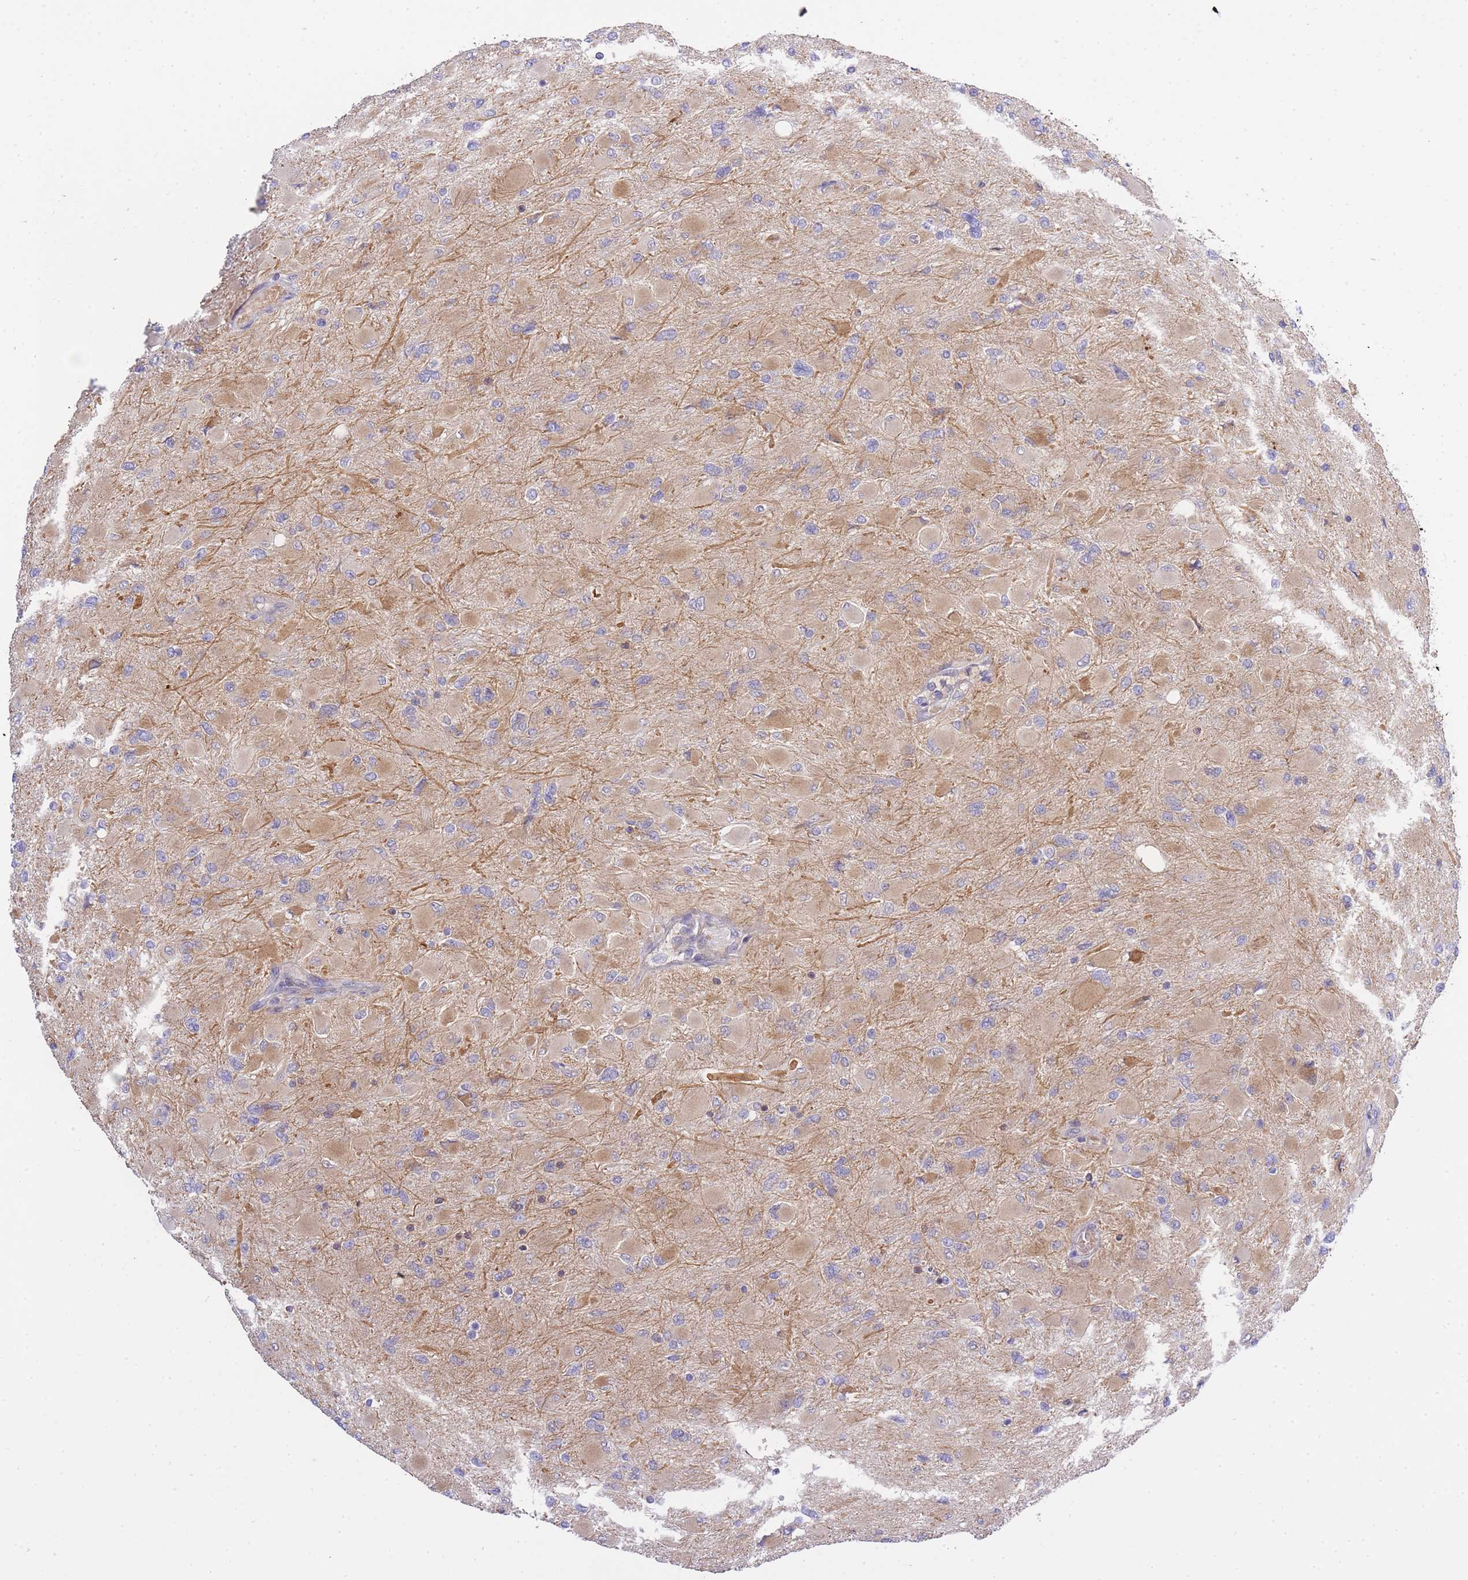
{"staining": {"intensity": "weak", "quantity": ">75%", "location": "cytoplasmic/membranous"}, "tissue": "glioma", "cell_type": "Tumor cells", "image_type": "cancer", "snomed": [{"axis": "morphology", "description": "Glioma, malignant, High grade"}, {"axis": "topography", "description": "Cerebral cortex"}], "caption": "A histopathology image of malignant glioma (high-grade) stained for a protein reveals weak cytoplasmic/membranous brown staining in tumor cells.", "gene": "EIF2B2", "patient": {"sex": "female", "age": 36}}